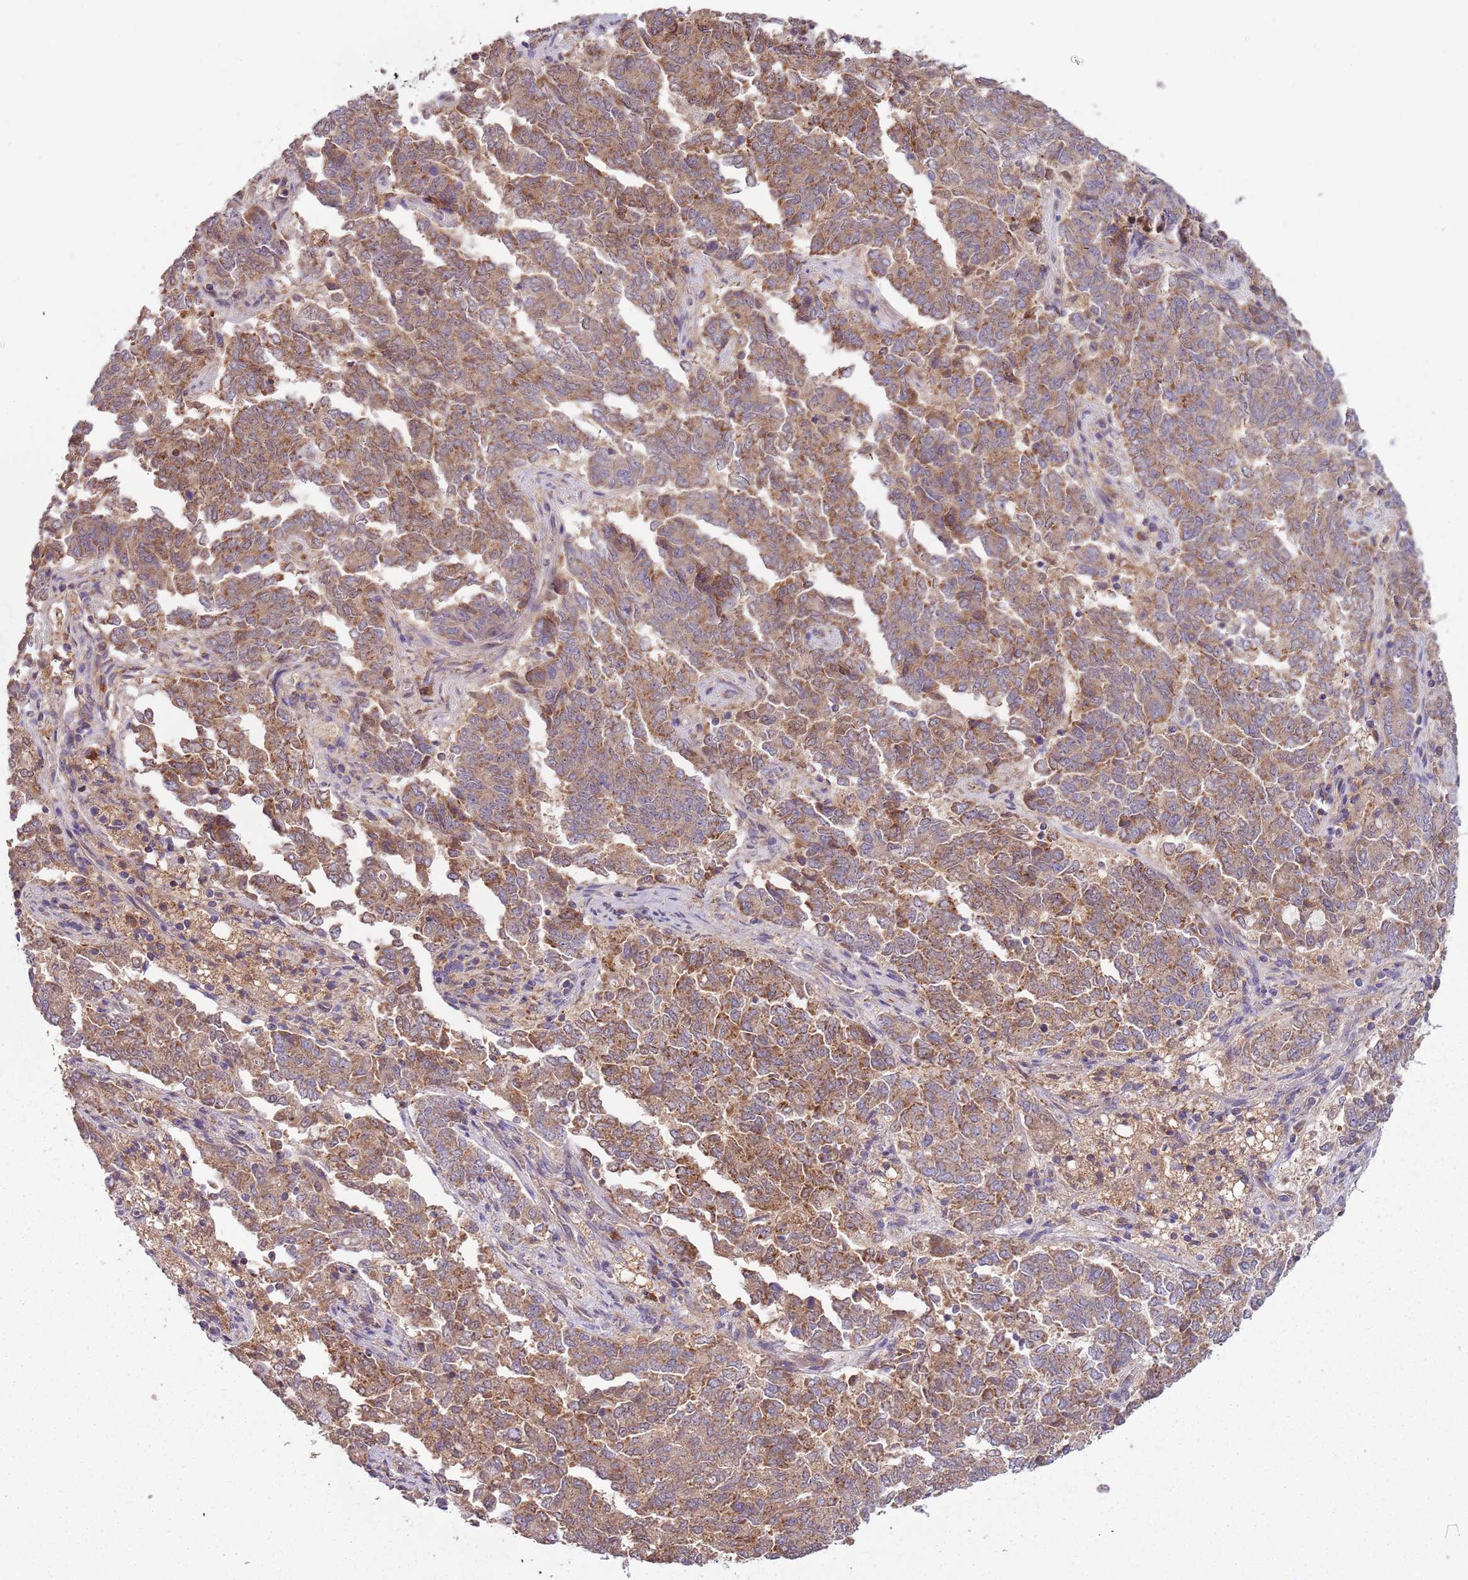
{"staining": {"intensity": "moderate", "quantity": ">75%", "location": "cytoplasmic/membranous"}, "tissue": "endometrial cancer", "cell_type": "Tumor cells", "image_type": "cancer", "snomed": [{"axis": "morphology", "description": "Adenocarcinoma, NOS"}, {"axis": "topography", "description": "Endometrium"}], "caption": "Immunohistochemistry image of neoplastic tissue: endometrial cancer (adenocarcinoma) stained using immunohistochemistry demonstrates medium levels of moderate protein expression localized specifically in the cytoplasmic/membranous of tumor cells, appearing as a cytoplasmic/membranous brown color.", "gene": "FECH", "patient": {"sex": "female", "age": 80}}